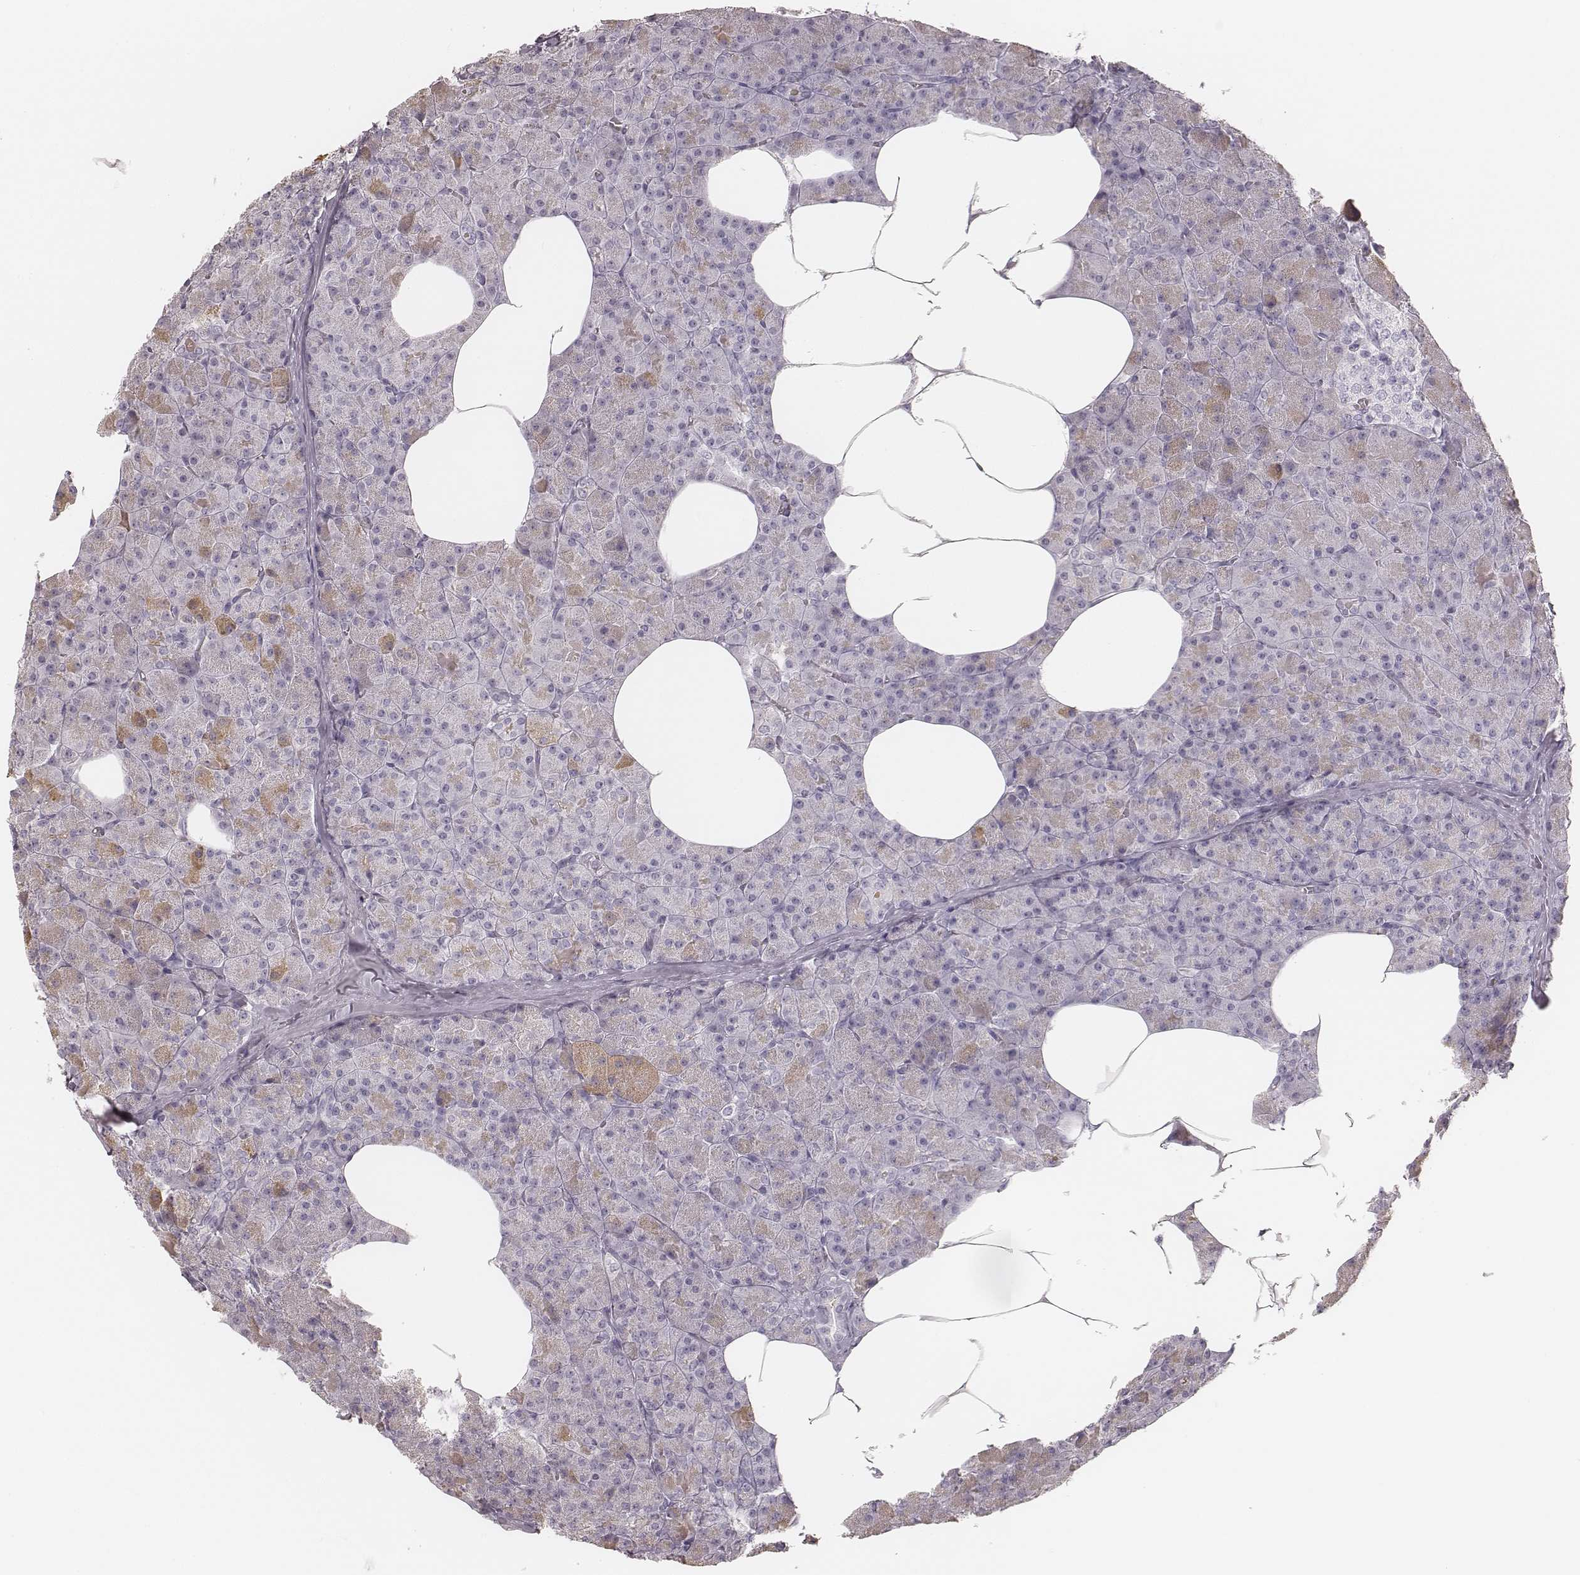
{"staining": {"intensity": "negative", "quantity": "none", "location": "none"}, "tissue": "pancreas", "cell_type": "Exocrine glandular cells", "image_type": "normal", "snomed": [{"axis": "morphology", "description": "Normal tissue, NOS"}, {"axis": "topography", "description": "Pancreas"}], "caption": "The image reveals no staining of exocrine glandular cells in unremarkable pancreas.", "gene": "KRT82", "patient": {"sex": "female", "age": 45}}